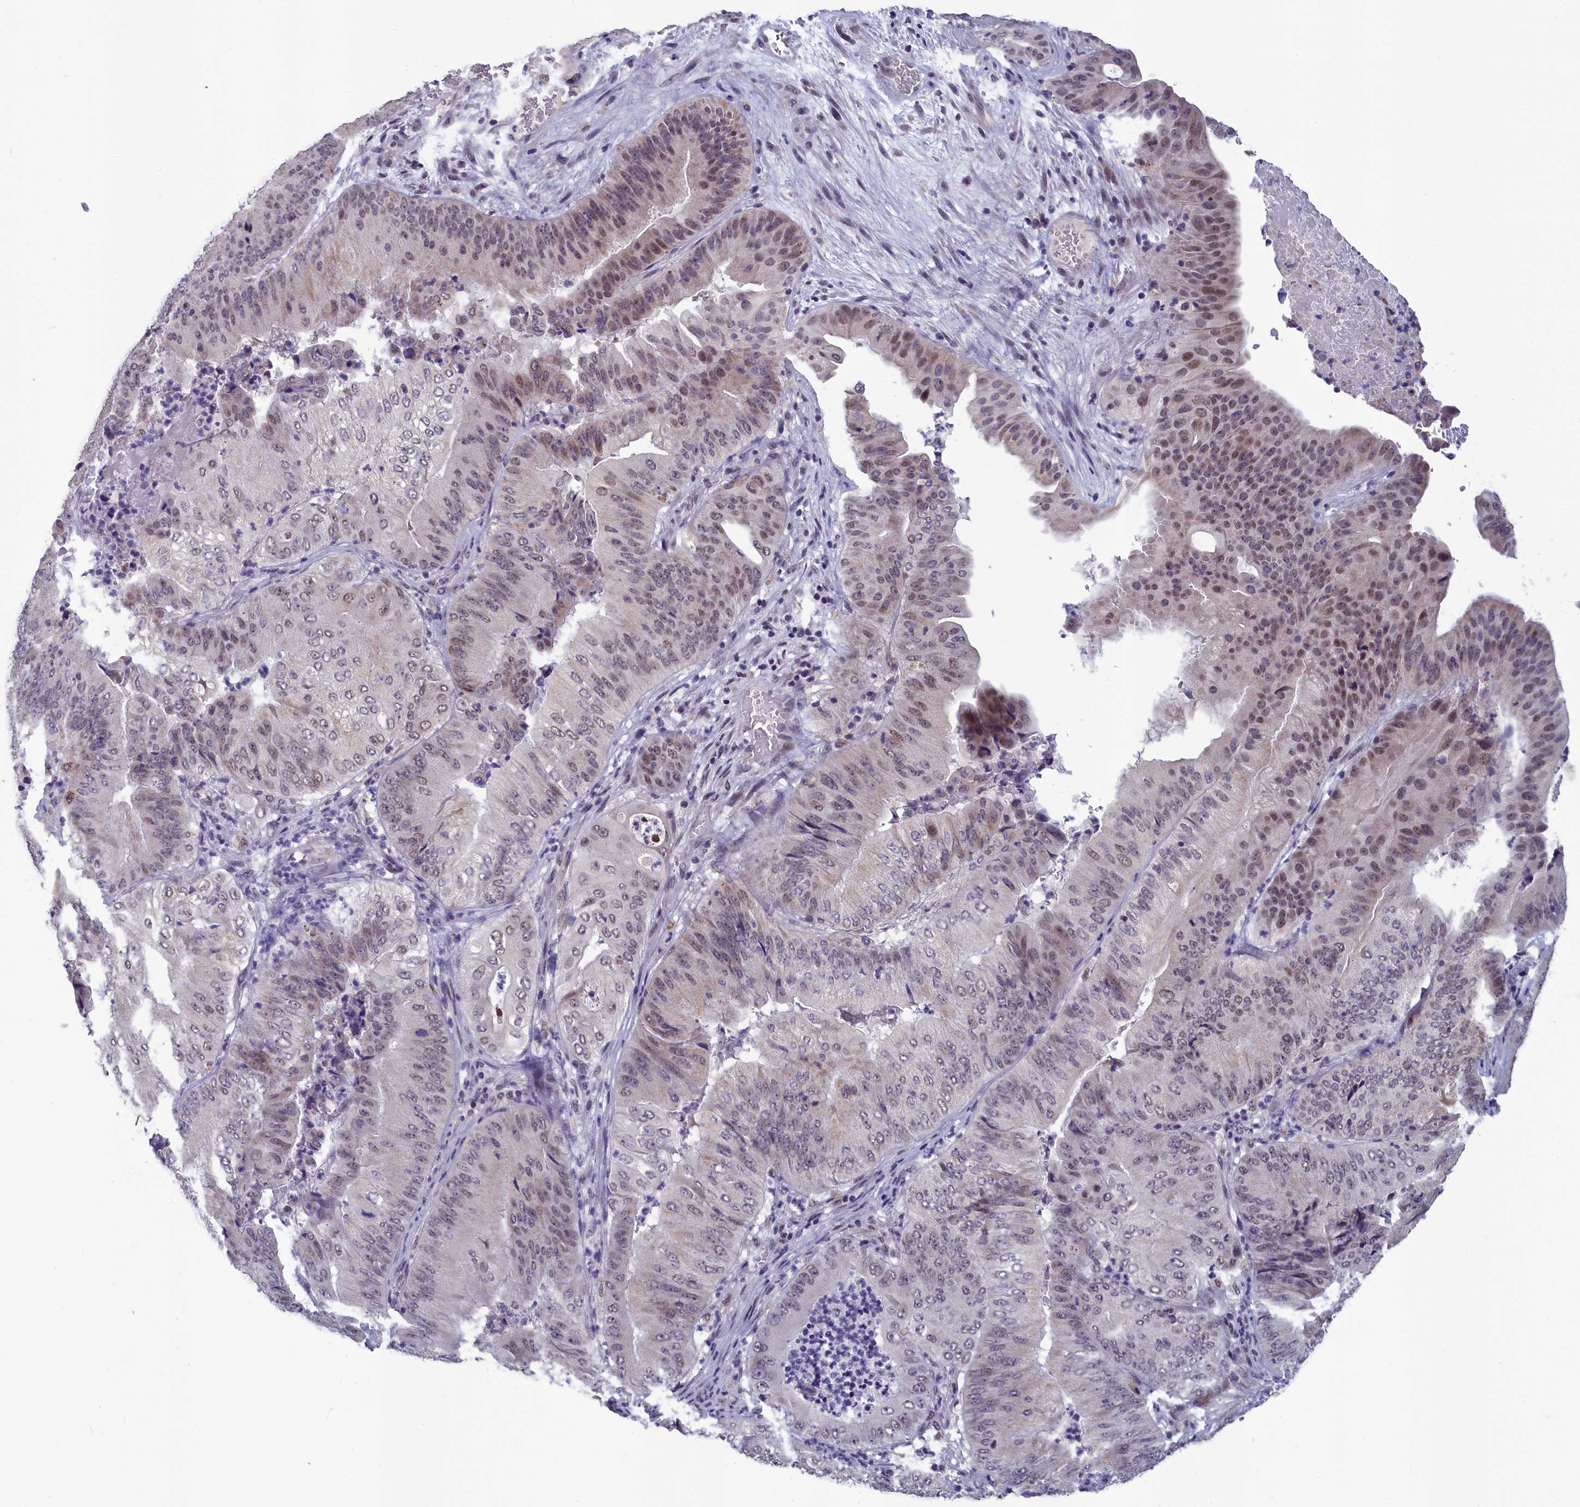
{"staining": {"intensity": "moderate", "quantity": "<25%", "location": "nuclear"}, "tissue": "pancreatic cancer", "cell_type": "Tumor cells", "image_type": "cancer", "snomed": [{"axis": "morphology", "description": "Adenocarcinoma, NOS"}, {"axis": "topography", "description": "Pancreas"}], "caption": "A high-resolution photomicrograph shows immunohistochemistry staining of pancreatic cancer (adenocarcinoma), which exhibits moderate nuclear staining in approximately <25% of tumor cells.", "gene": "MT-CO3", "patient": {"sex": "female", "age": 77}}